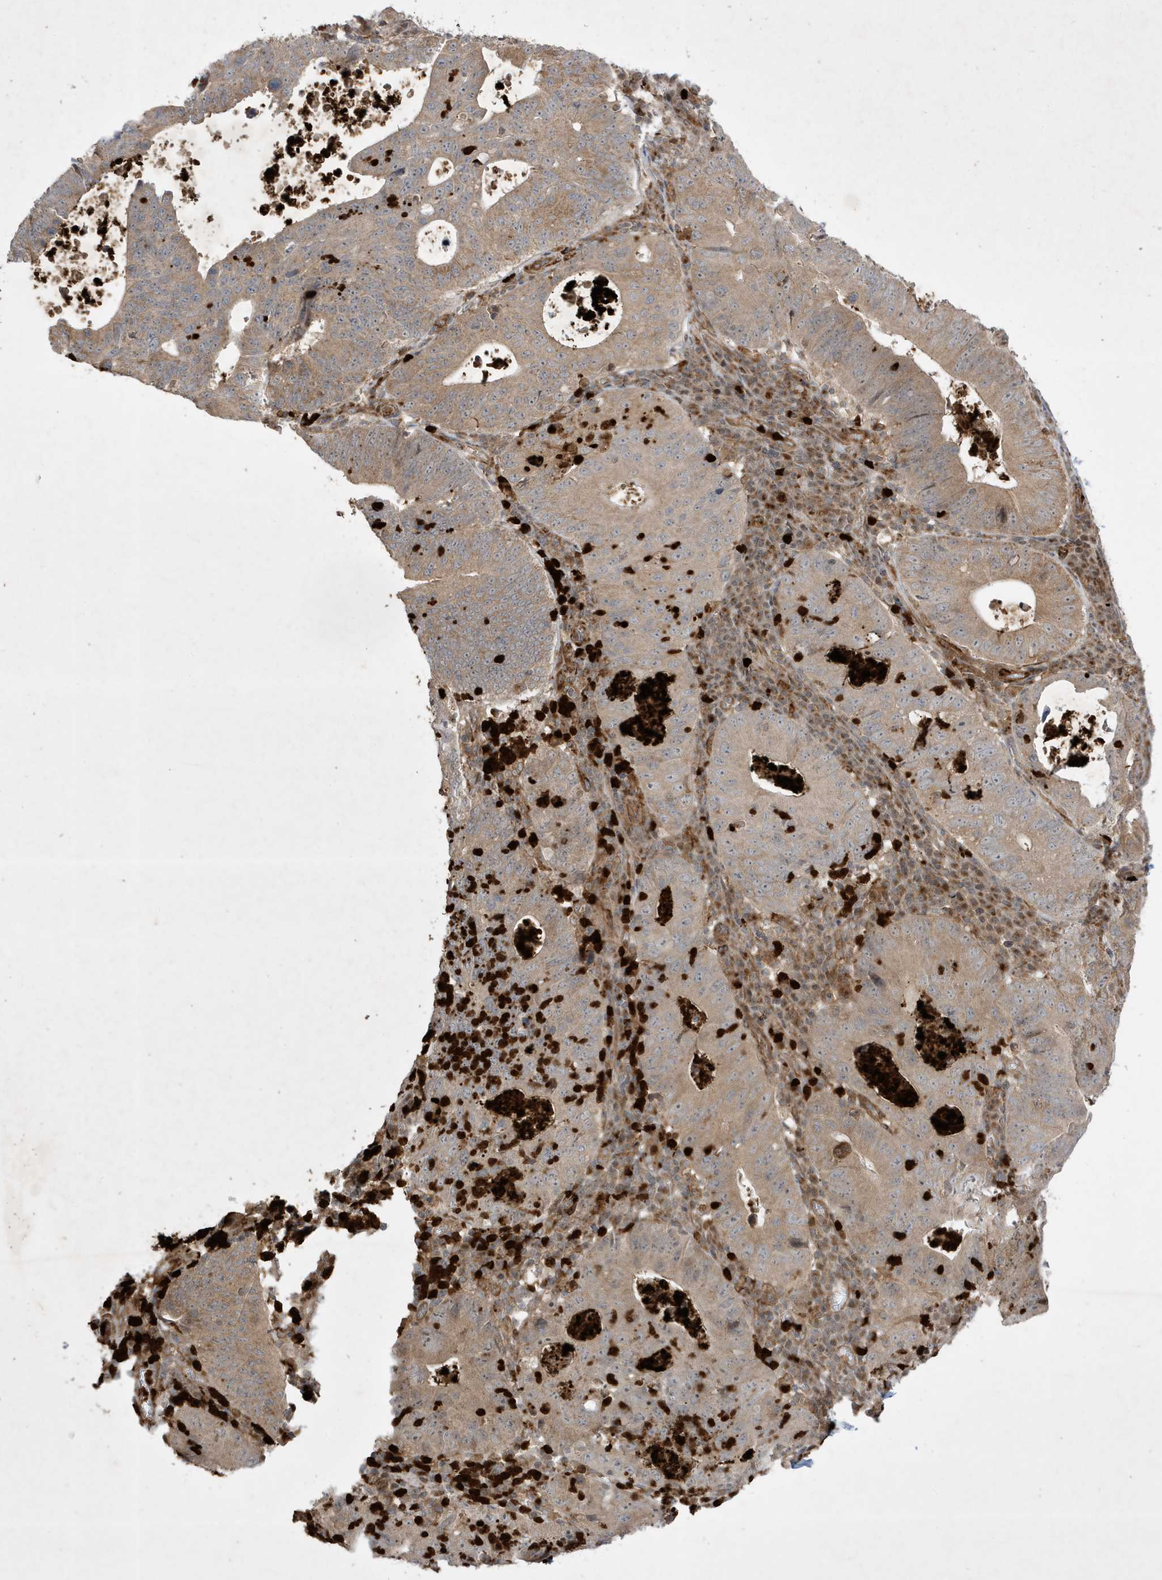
{"staining": {"intensity": "weak", "quantity": ">75%", "location": "cytoplasmic/membranous"}, "tissue": "stomach cancer", "cell_type": "Tumor cells", "image_type": "cancer", "snomed": [{"axis": "morphology", "description": "Adenocarcinoma, NOS"}, {"axis": "topography", "description": "Stomach"}], "caption": "The immunohistochemical stain labels weak cytoplasmic/membranous positivity in tumor cells of stomach cancer tissue. The protein is stained brown, and the nuclei are stained in blue (DAB IHC with brightfield microscopy, high magnification).", "gene": "IFT57", "patient": {"sex": "male", "age": 59}}